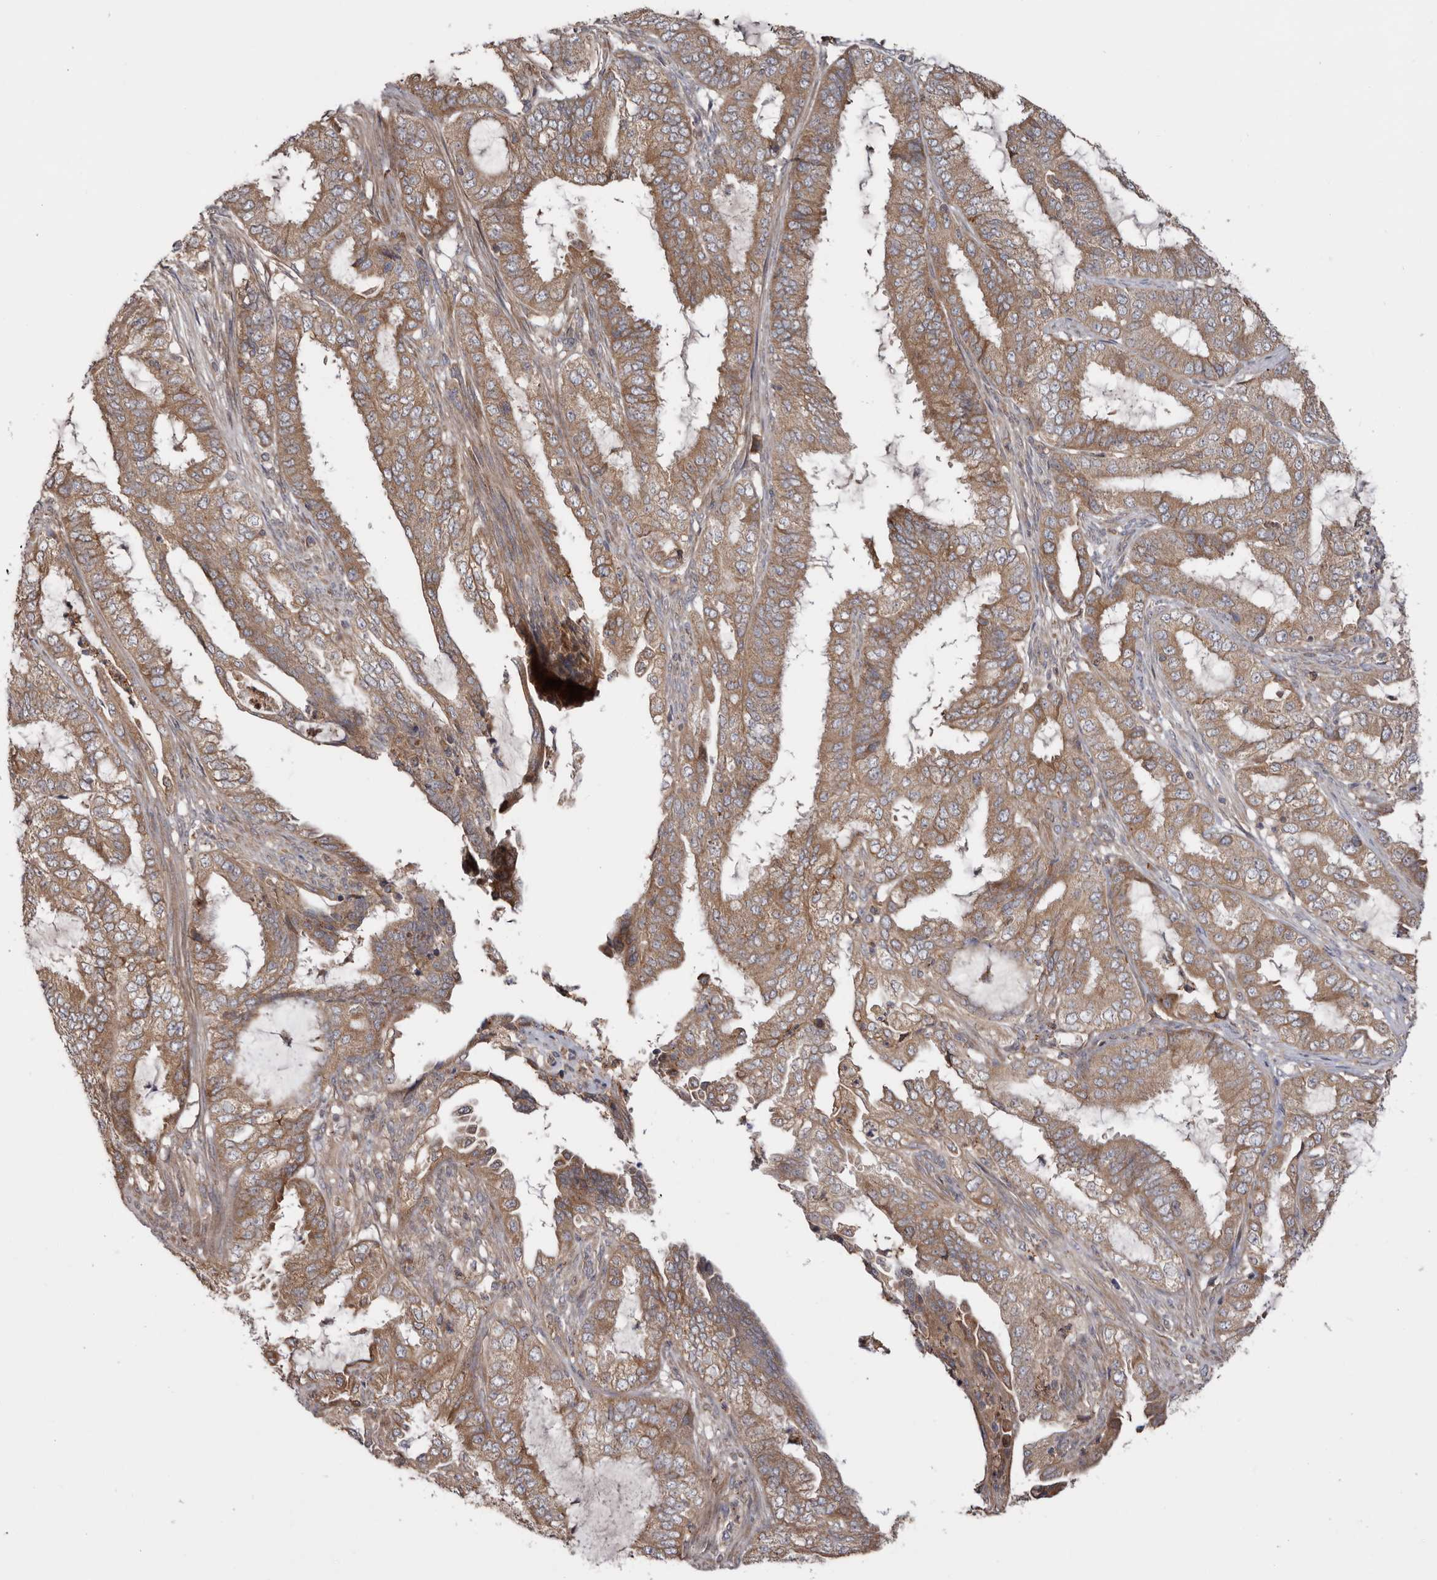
{"staining": {"intensity": "moderate", "quantity": ">75%", "location": "cytoplasmic/membranous"}, "tissue": "endometrial cancer", "cell_type": "Tumor cells", "image_type": "cancer", "snomed": [{"axis": "morphology", "description": "Adenocarcinoma, NOS"}, {"axis": "topography", "description": "Endometrium"}], "caption": "Adenocarcinoma (endometrial) stained for a protein reveals moderate cytoplasmic/membranous positivity in tumor cells. Immunohistochemistry stains the protein in brown and the nuclei are stained blue.", "gene": "TMUB1", "patient": {"sex": "female", "age": 51}}